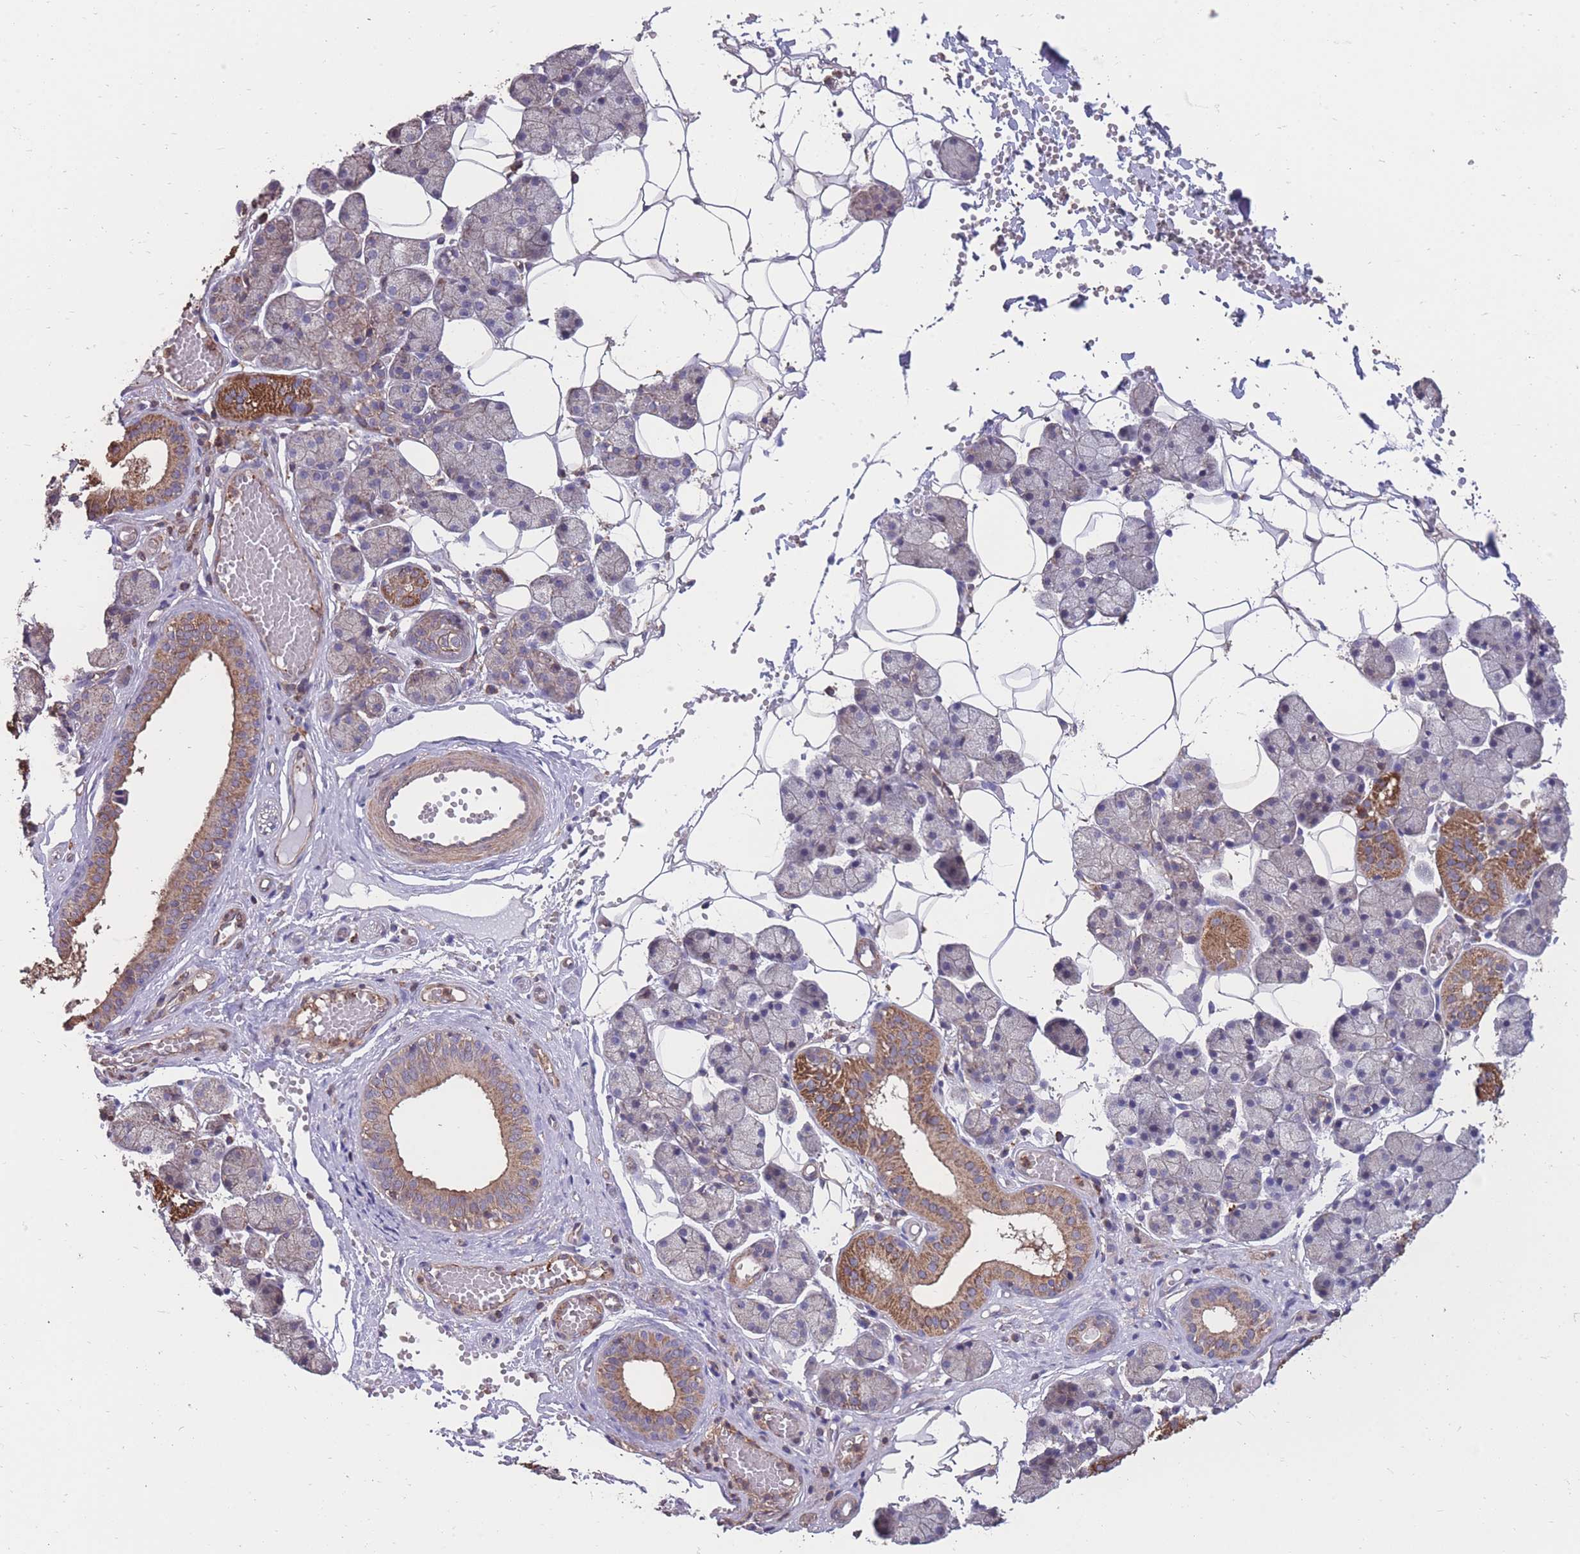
{"staining": {"intensity": "strong", "quantity": "<25%", "location": "cytoplasmic/membranous"}, "tissue": "salivary gland", "cell_type": "Glandular cells", "image_type": "normal", "snomed": [{"axis": "morphology", "description": "Normal tissue, NOS"}, {"axis": "topography", "description": "Salivary gland"}], "caption": "An IHC photomicrograph of normal tissue is shown. Protein staining in brown labels strong cytoplasmic/membranous positivity in salivary gland within glandular cells.", "gene": "NUDT21", "patient": {"sex": "female", "age": 33}}